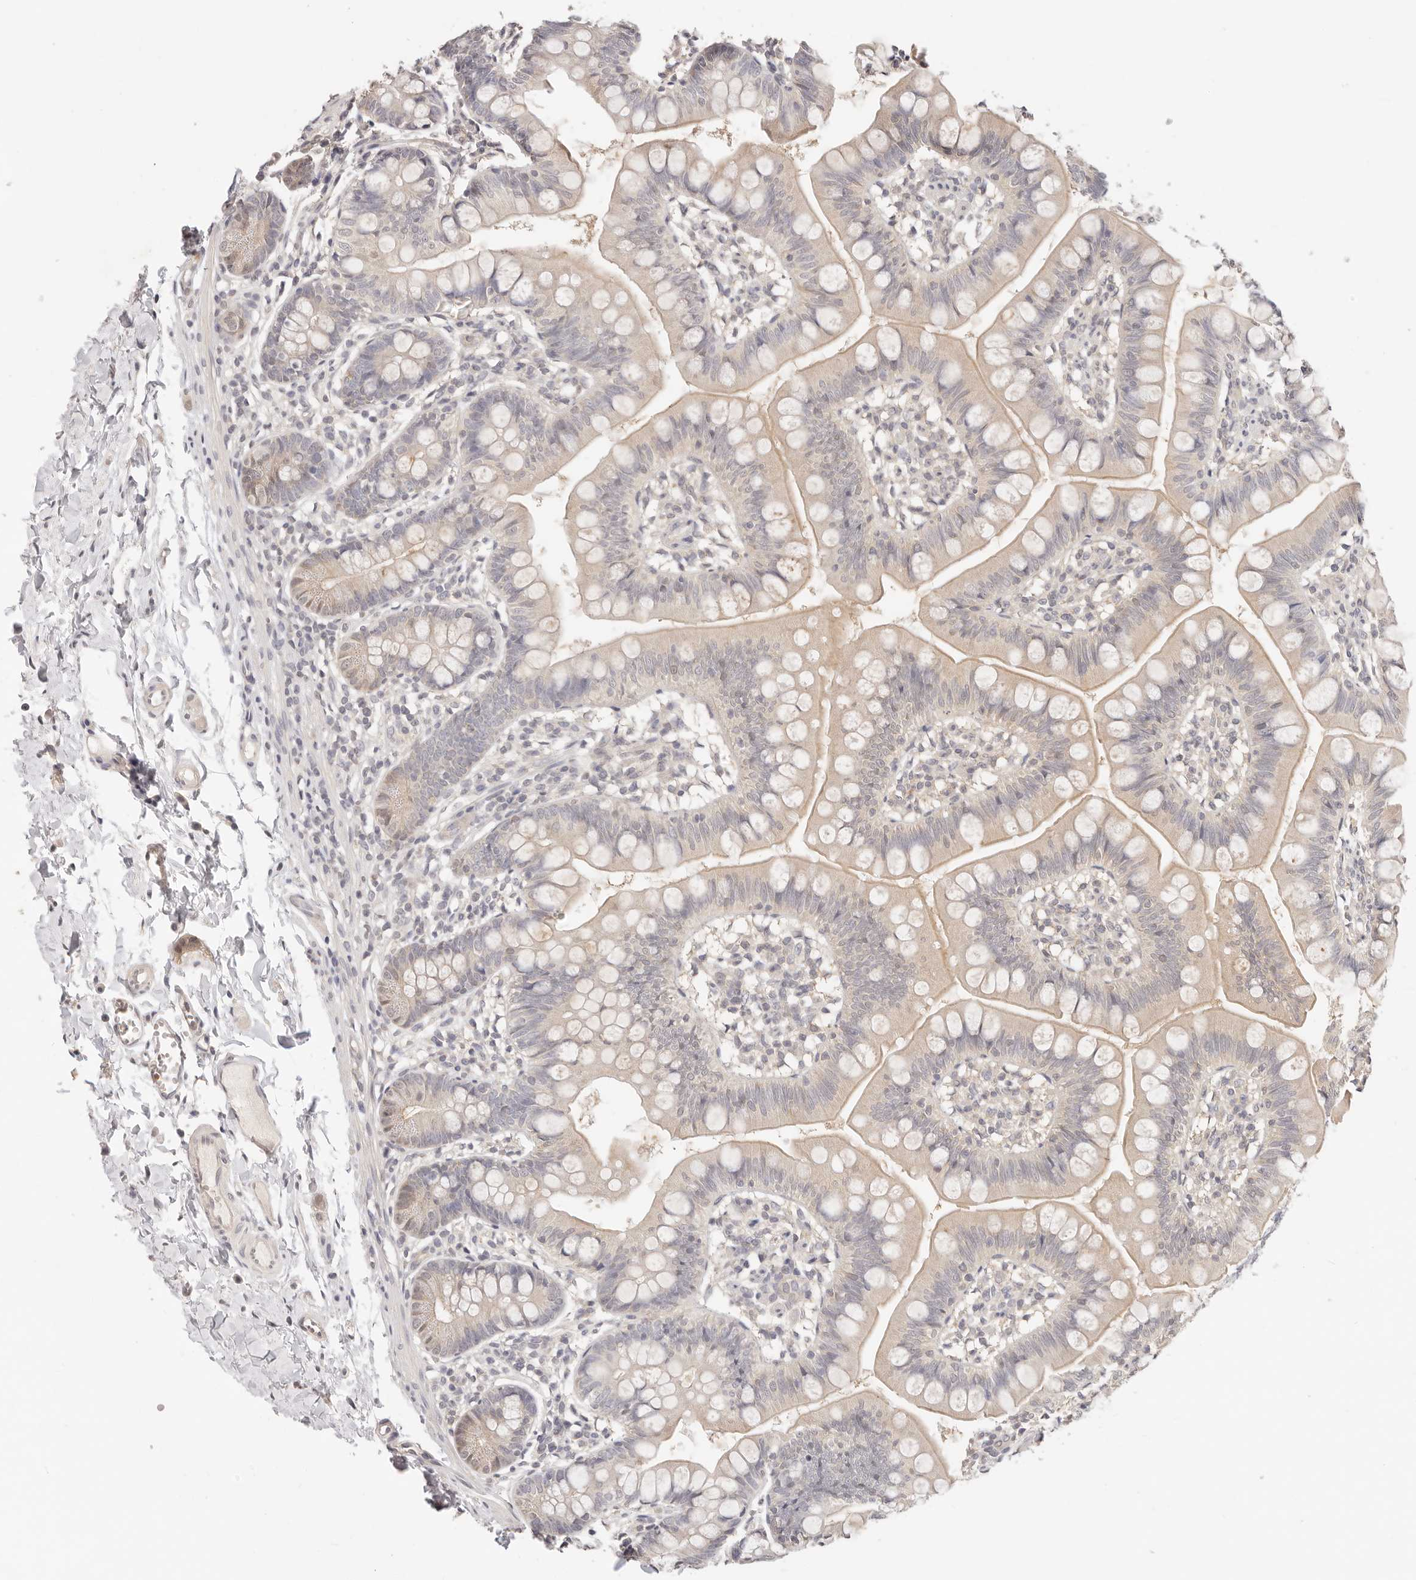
{"staining": {"intensity": "moderate", "quantity": "<25%", "location": "cytoplasmic/membranous"}, "tissue": "small intestine", "cell_type": "Glandular cells", "image_type": "normal", "snomed": [{"axis": "morphology", "description": "Normal tissue, NOS"}, {"axis": "topography", "description": "Small intestine"}], "caption": "Human small intestine stained for a protein (brown) exhibits moderate cytoplasmic/membranous positive staining in about <25% of glandular cells.", "gene": "GGPS1", "patient": {"sex": "male", "age": 7}}